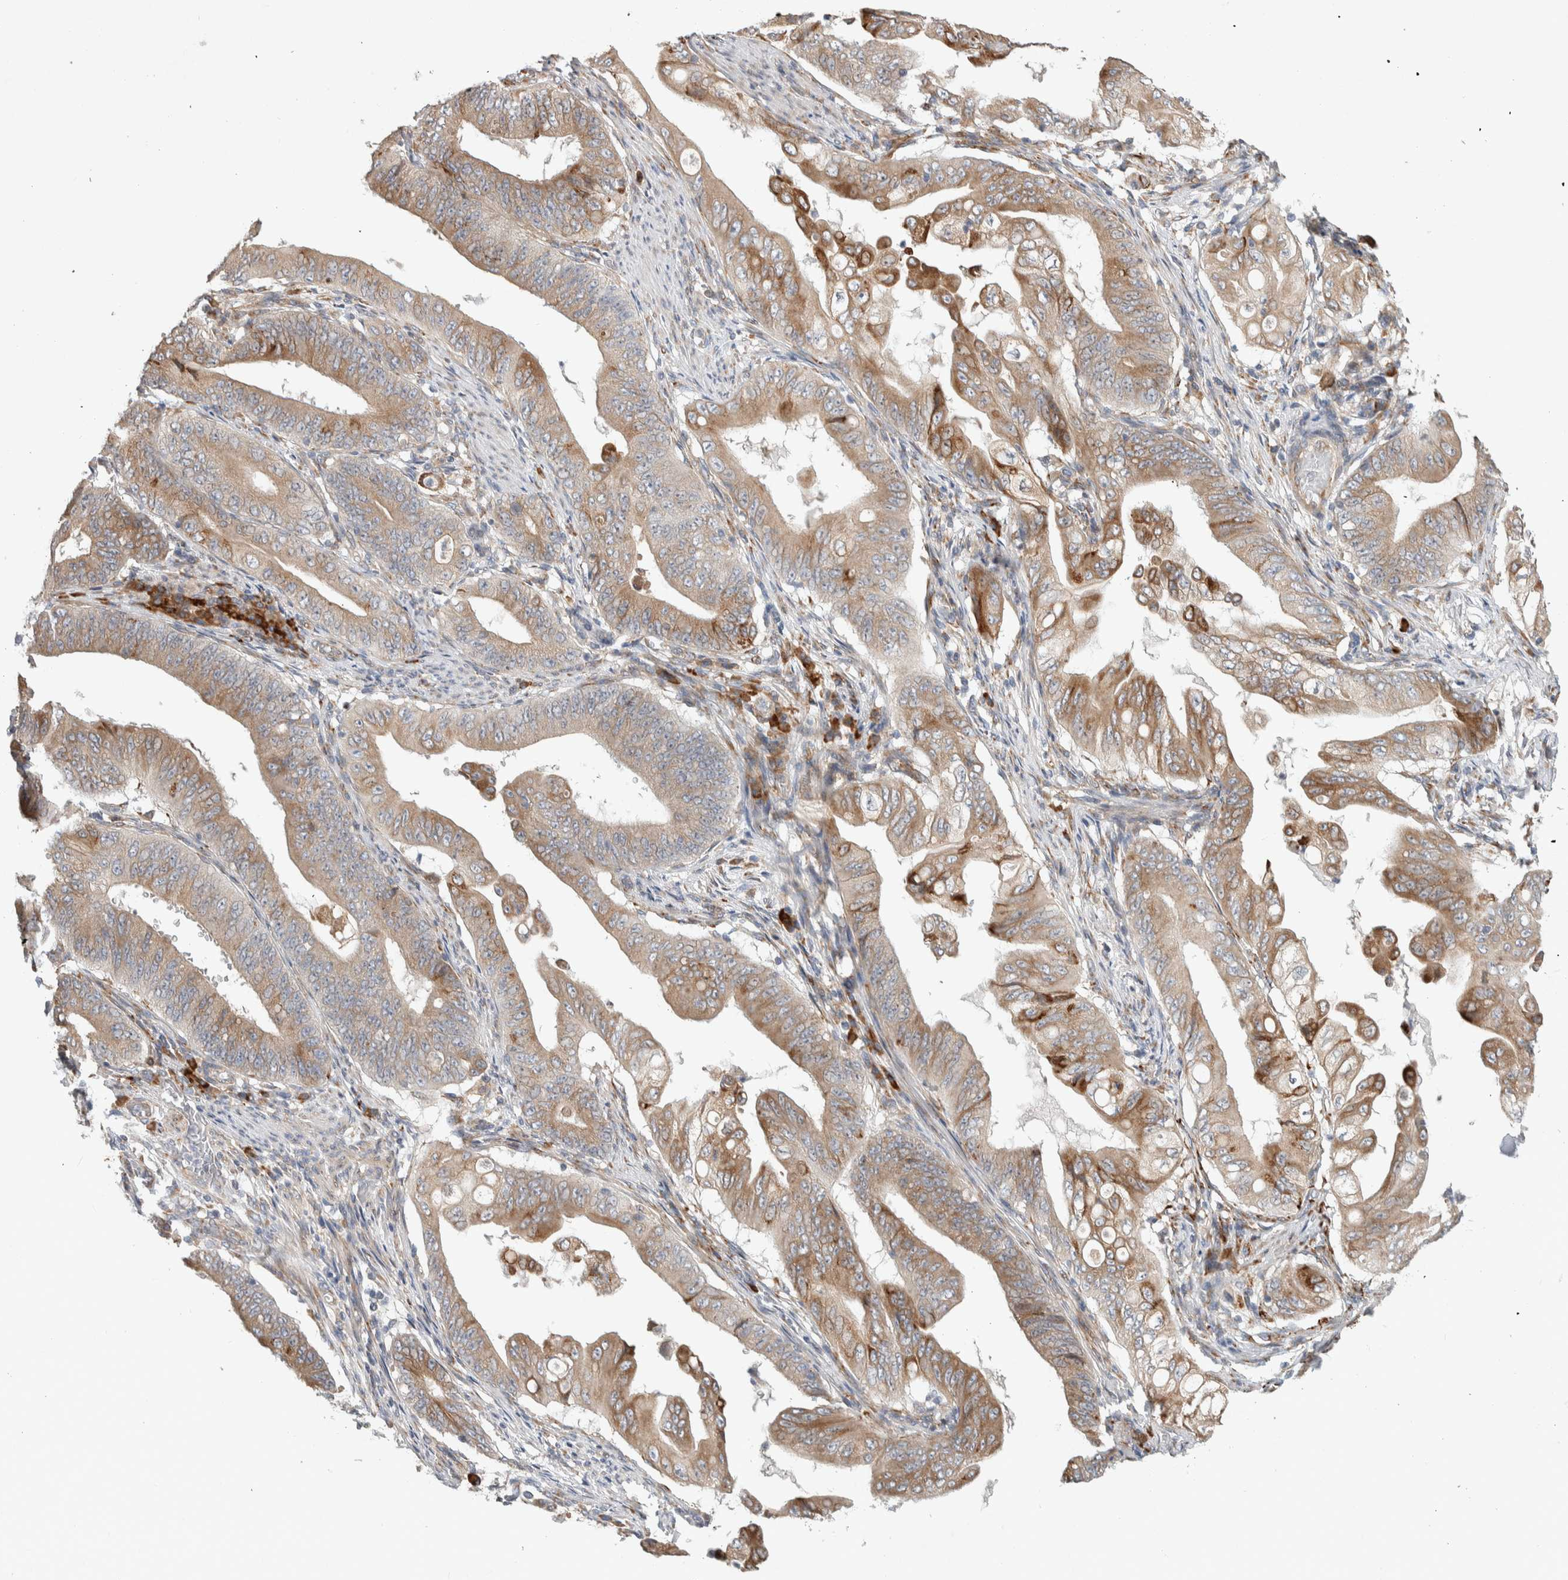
{"staining": {"intensity": "moderate", "quantity": ">75%", "location": "cytoplasmic/membranous"}, "tissue": "stomach cancer", "cell_type": "Tumor cells", "image_type": "cancer", "snomed": [{"axis": "morphology", "description": "Adenocarcinoma, NOS"}, {"axis": "topography", "description": "Stomach"}], "caption": "Protein staining of stomach adenocarcinoma tissue exhibits moderate cytoplasmic/membranous positivity in about >75% of tumor cells.", "gene": "ADCY8", "patient": {"sex": "female", "age": 73}}